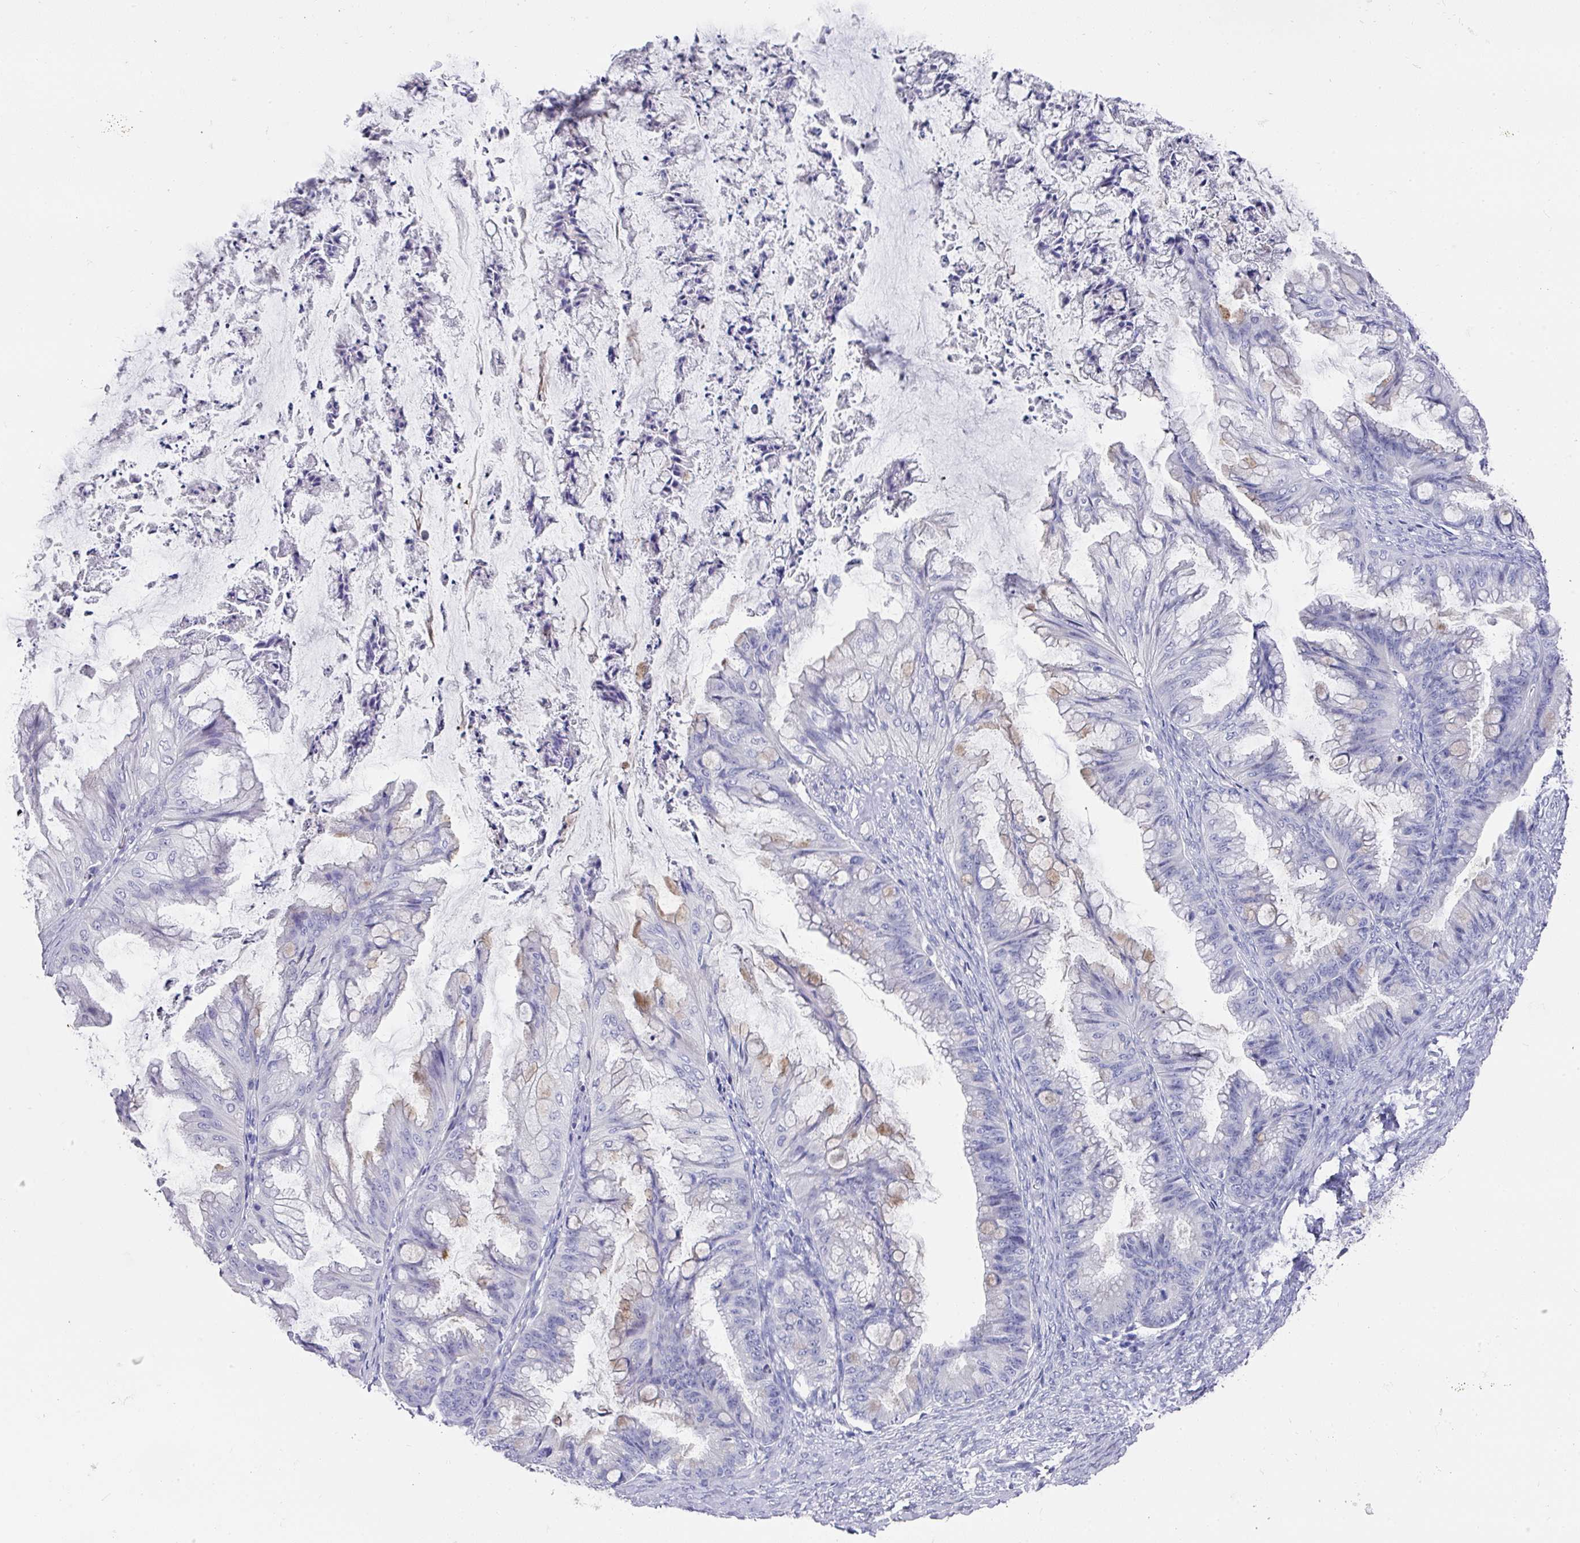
{"staining": {"intensity": "weak", "quantity": "<25%", "location": "cytoplasmic/membranous"}, "tissue": "ovarian cancer", "cell_type": "Tumor cells", "image_type": "cancer", "snomed": [{"axis": "morphology", "description": "Cystadenocarcinoma, mucinous, NOS"}, {"axis": "topography", "description": "Ovary"}], "caption": "A high-resolution micrograph shows immunohistochemistry (IHC) staining of ovarian mucinous cystadenocarcinoma, which reveals no significant positivity in tumor cells. Nuclei are stained in blue.", "gene": "DAZL", "patient": {"sex": "female", "age": 35}}